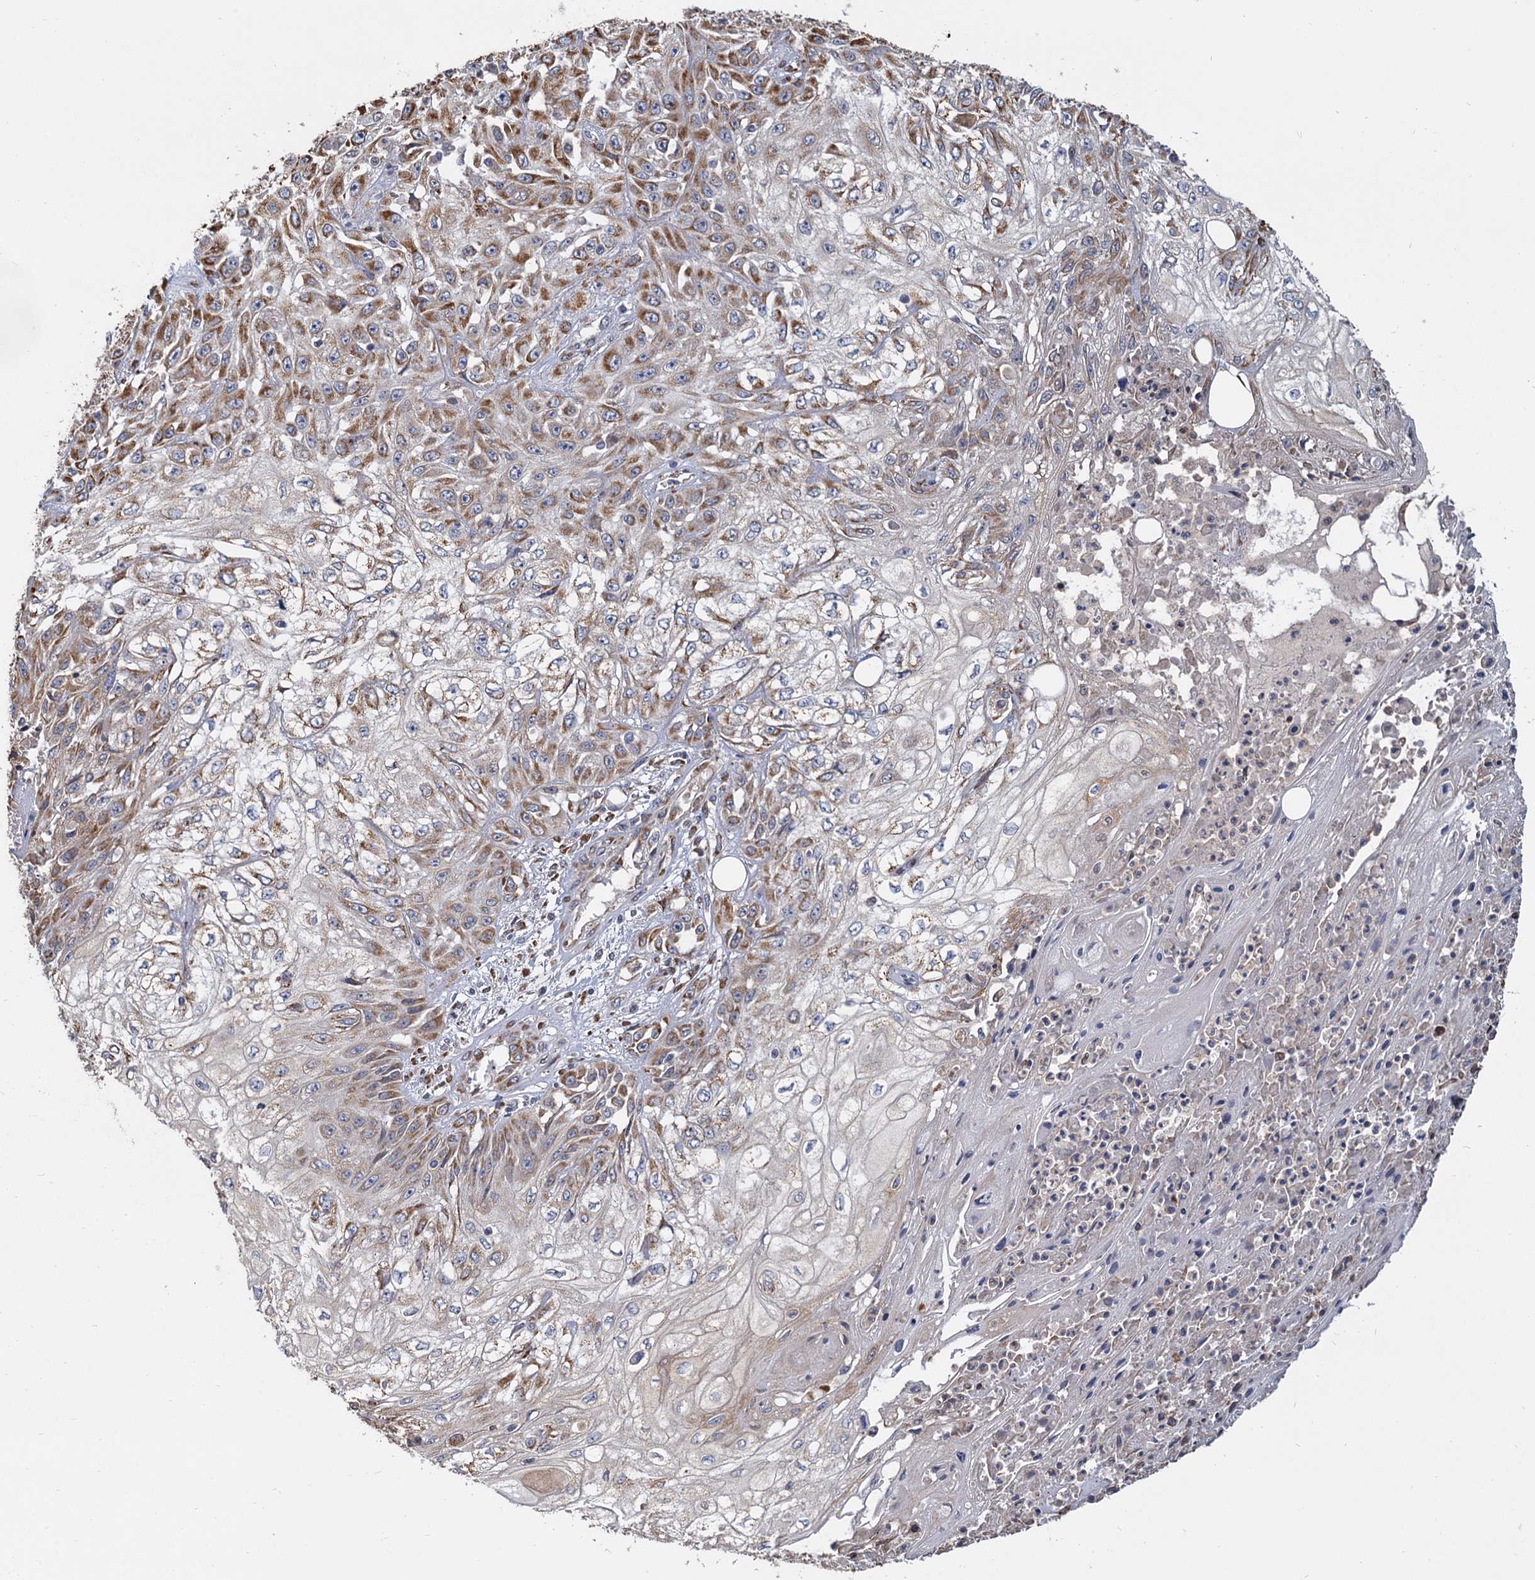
{"staining": {"intensity": "moderate", "quantity": ">75%", "location": "cytoplasmic/membranous"}, "tissue": "skin cancer", "cell_type": "Tumor cells", "image_type": "cancer", "snomed": [{"axis": "morphology", "description": "Squamous cell carcinoma, NOS"}, {"axis": "morphology", "description": "Squamous cell carcinoma, metastatic, NOS"}, {"axis": "topography", "description": "Skin"}, {"axis": "topography", "description": "Lymph node"}], "caption": "IHC histopathology image of neoplastic tissue: human skin metastatic squamous cell carcinoma stained using IHC exhibits medium levels of moderate protein expression localized specifically in the cytoplasmic/membranous of tumor cells, appearing as a cytoplasmic/membranous brown color.", "gene": "LRRC51", "patient": {"sex": "male", "age": 75}}